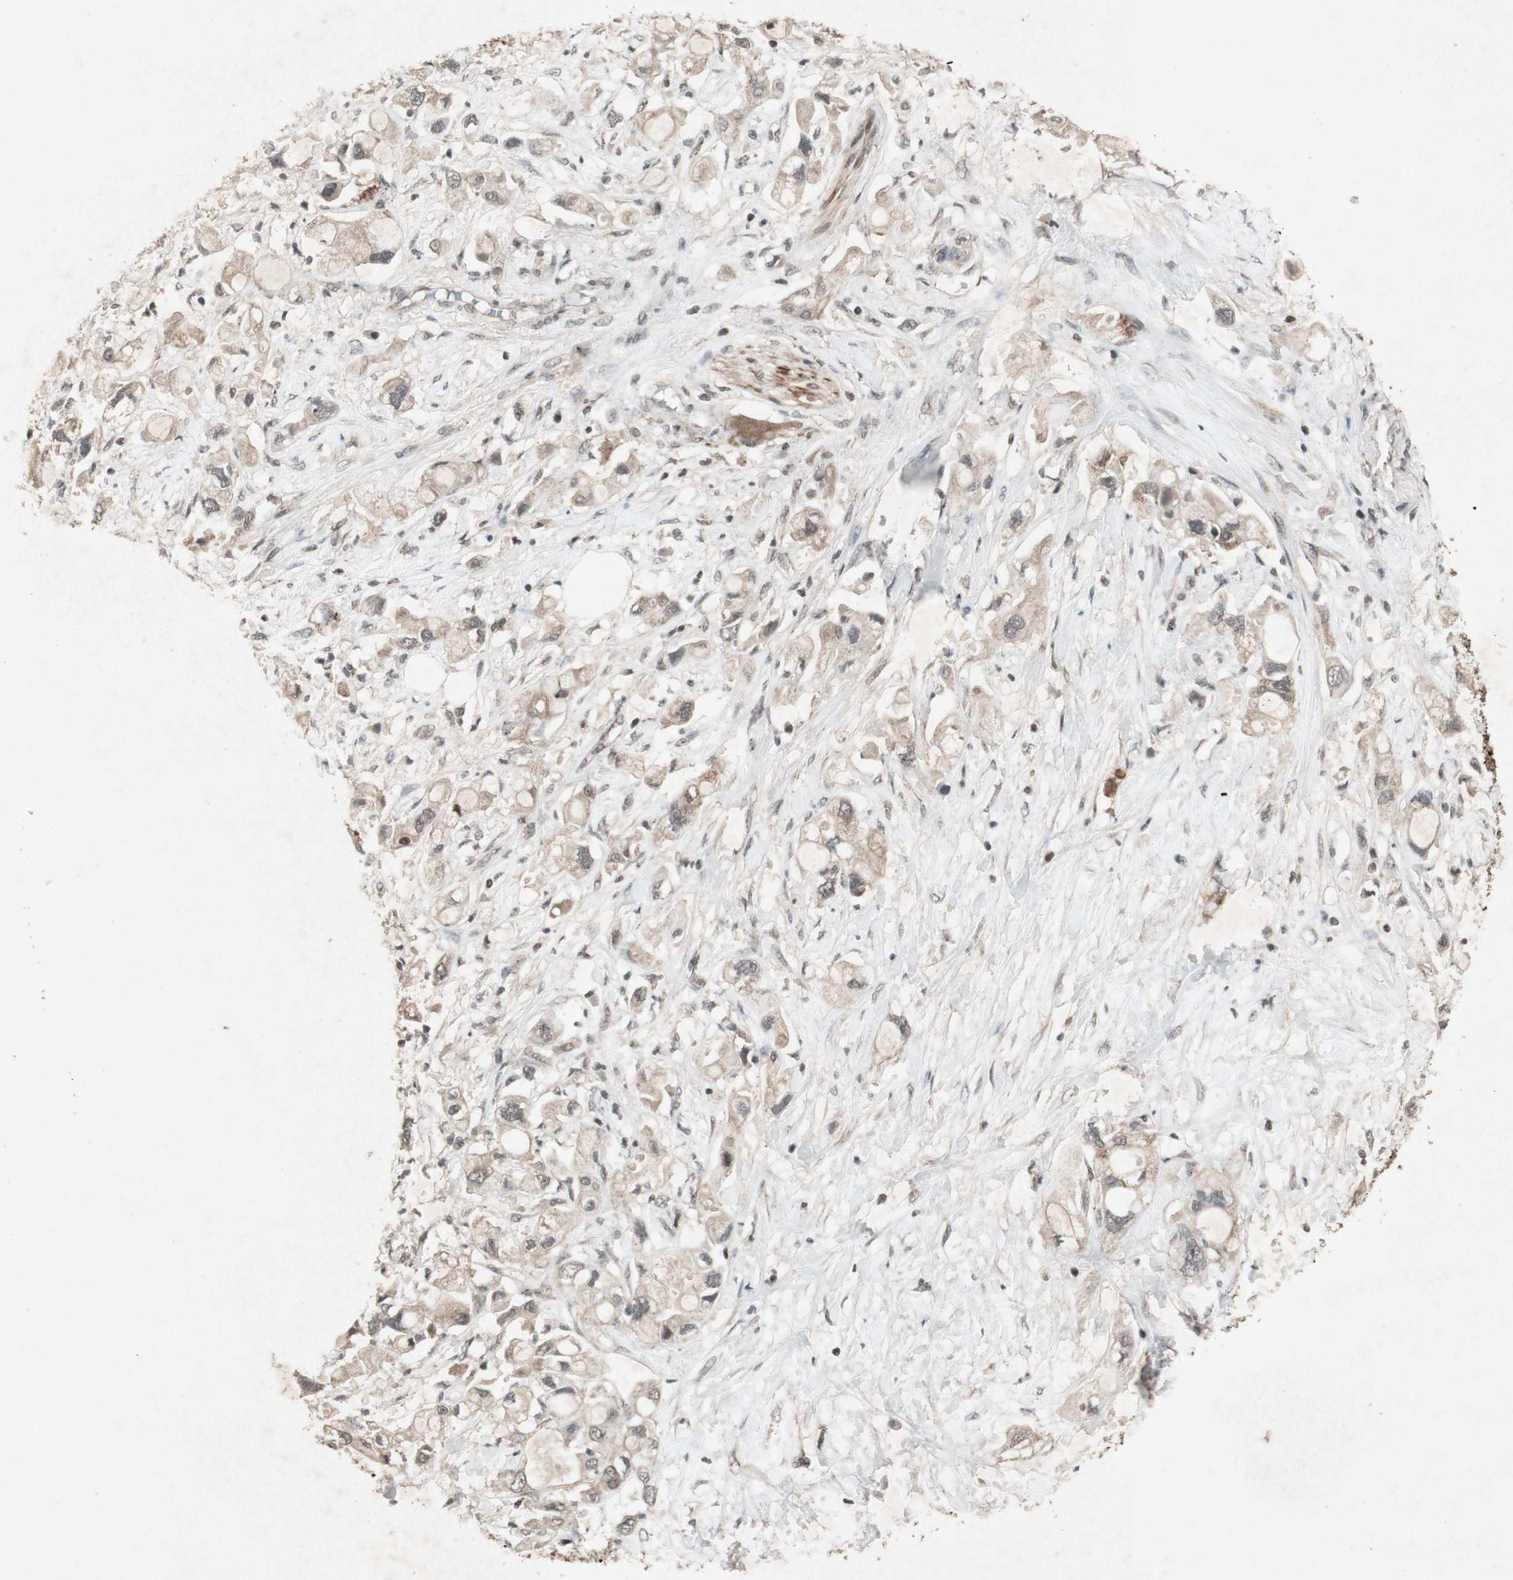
{"staining": {"intensity": "weak", "quantity": ">75%", "location": "cytoplasmic/membranous"}, "tissue": "pancreatic cancer", "cell_type": "Tumor cells", "image_type": "cancer", "snomed": [{"axis": "morphology", "description": "Adenocarcinoma, NOS"}, {"axis": "topography", "description": "Pancreas"}], "caption": "About >75% of tumor cells in pancreatic cancer (adenocarcinoma) display weak cytoplasmic/membranous protein expression as visualized by brown immunohistochemical staining.", "gene": "PLXNA1", "patient": {"sex": "female", "age": 56}}